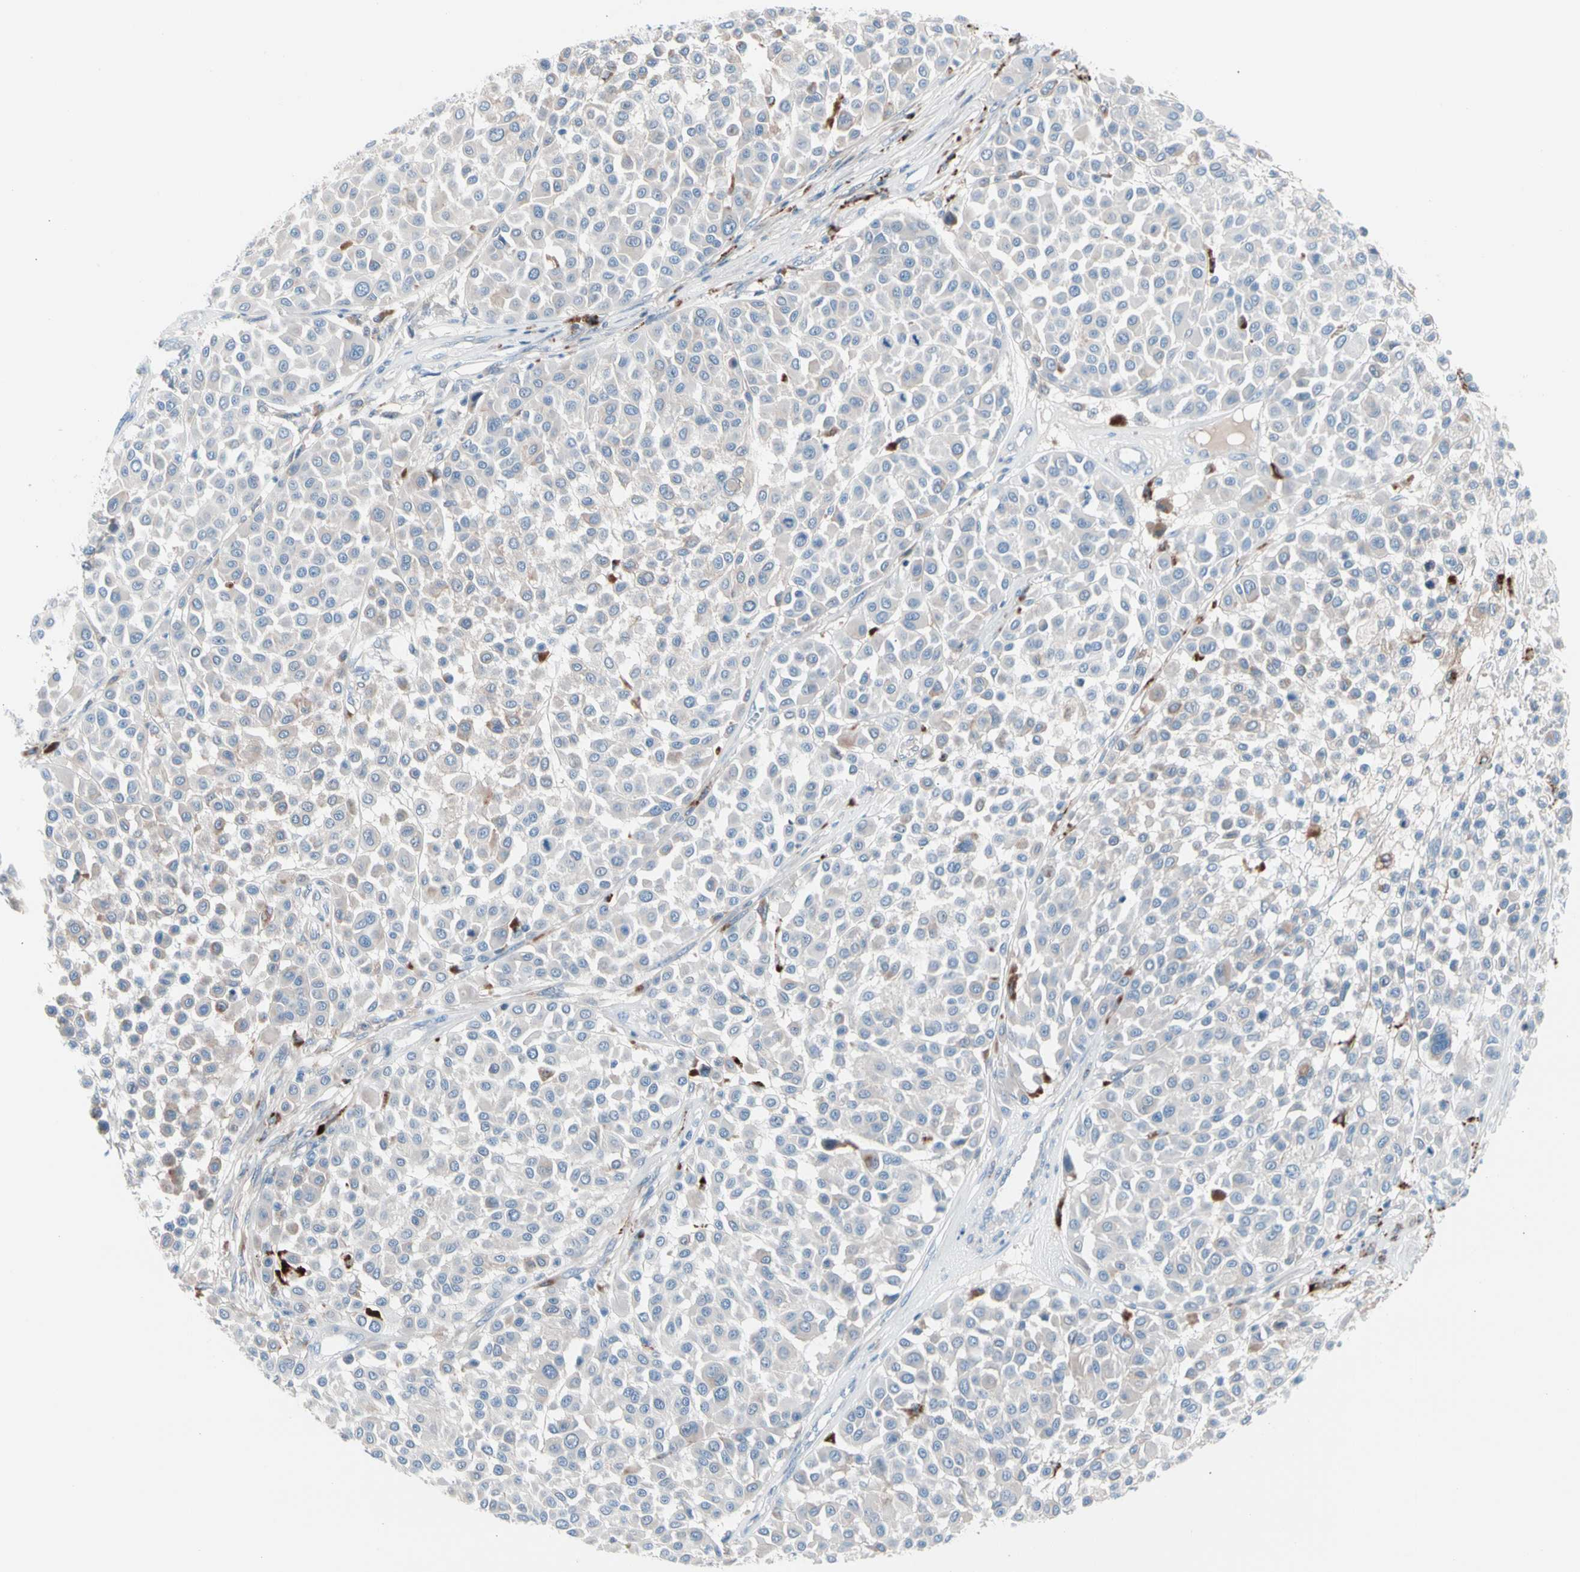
{"staining": {"intensity": "weak", "quantity": "<25%", "location": "cytoplasmic/membranous"}, "tissue": "melanoma", "cell_type": "Tumor cells", "image_type": "cancer", "snomed": [{"axis": "morphology", "description": "Malignant melanoma, Metastatic site"}, {"axis": "topography", "description": "Soft tissue"}], "caption": "Immunohistochemical staining of human melanoma reveals no significant staining in tumor cells.", "gene": "CASQ1", "patient": {"sex": "male", "age": 41}}